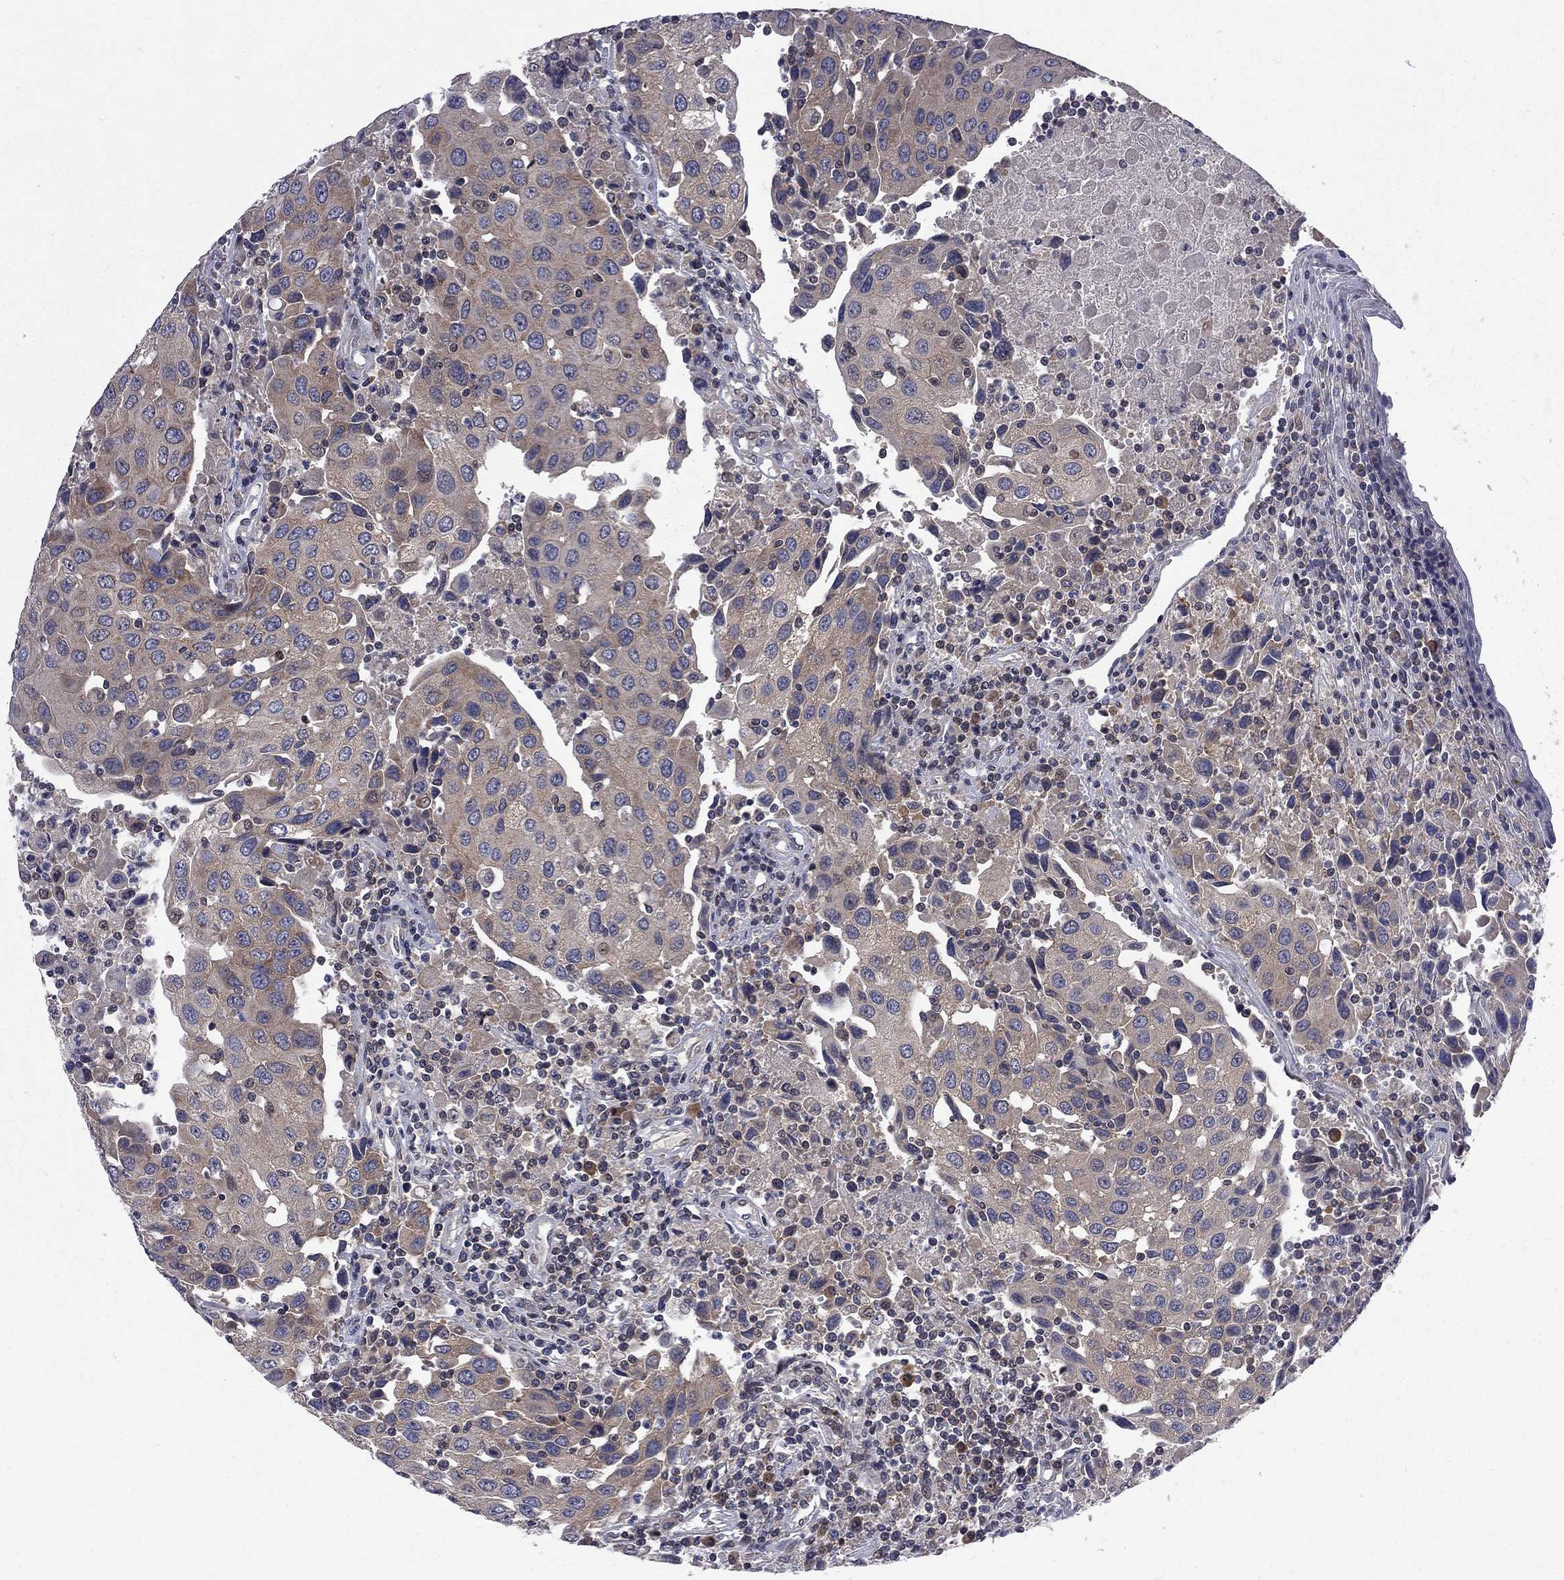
{"staining": {"intensity": "weak", "quantity": "25%-75%", "location": "cytoplasmic/membranous"}, "tissue": "urothelial cancer", "cell_type": "Tumor cells", "image_type": "cancer", "snomed": [{"axis": "morphology", "description": "Urothelial carcinoma, High grade"}, {"axis": "topography", "description": "Urinary bladder"}], "caption": "An immunohistochemistry histopathology image of tumor tissue is shown. Protein staining in brown shows weak cytoplasmic/membranous positivity in urothelial cancer within tumor cells.", "gene": "CNOT11", "patient": {"sex": "female", "age": 85}}